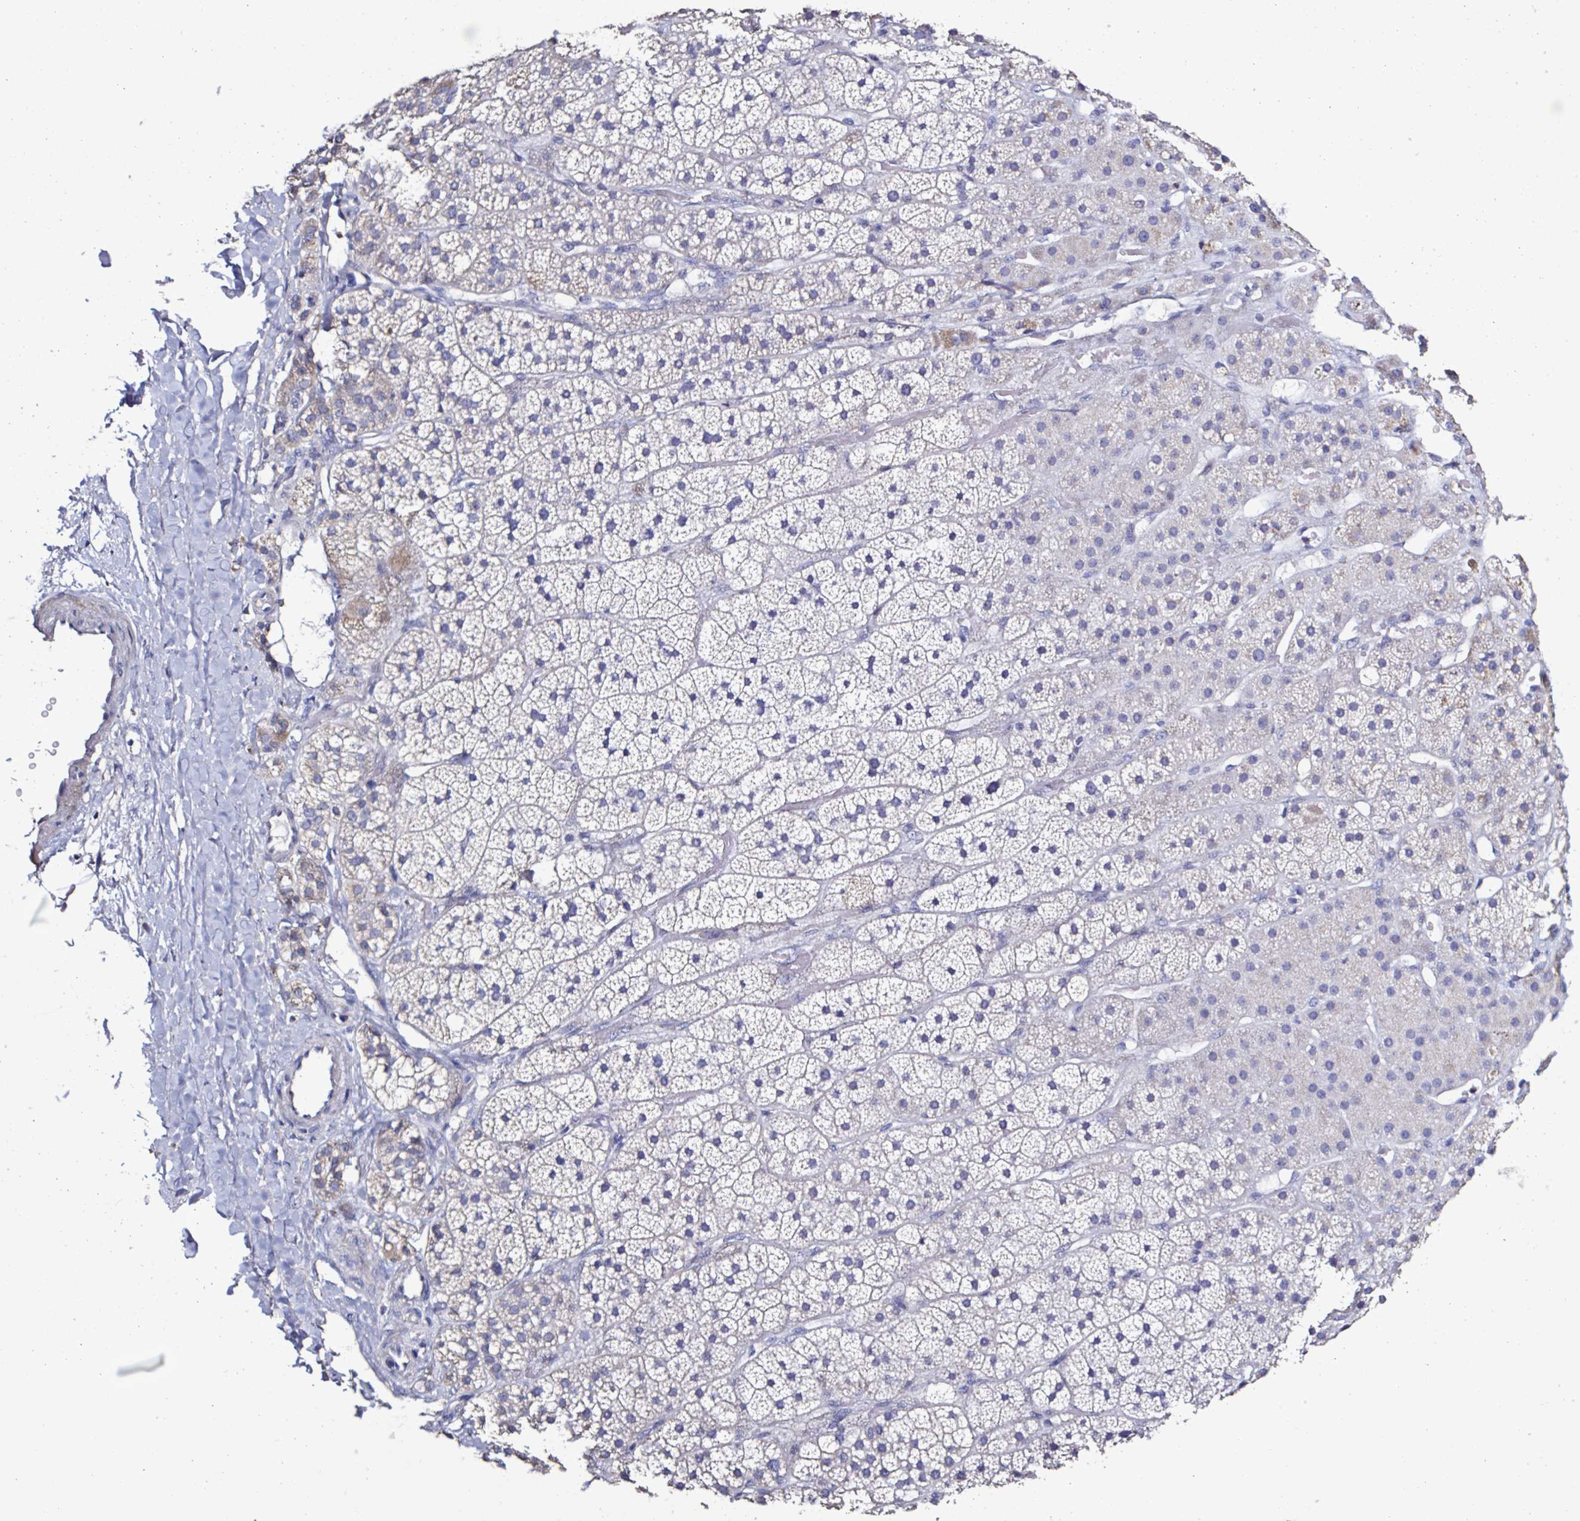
{"staining": {"intensity": "negative", "quantity": "none", "location": "none"}, "tissue": "adrenal gland", "cell_type": "Glandular cells", "image_type": "normal", "snomed": [{"axis": "morphology", "description": "Normal tissue, NOS"}, {"axis": "topography", "description": "Adrenal gland"}], "caption": "Immunohistochemistry photomicrograph of normal human adrenal gland stained for a protein (brown), which demonstrates no staining in glandular cells. (Brightfield microscopy of DAB immunohistochemistry (IHC) at high magnification).", "gene": "PLA2G4E", "patient": {"sex": "male", "age": 57}}